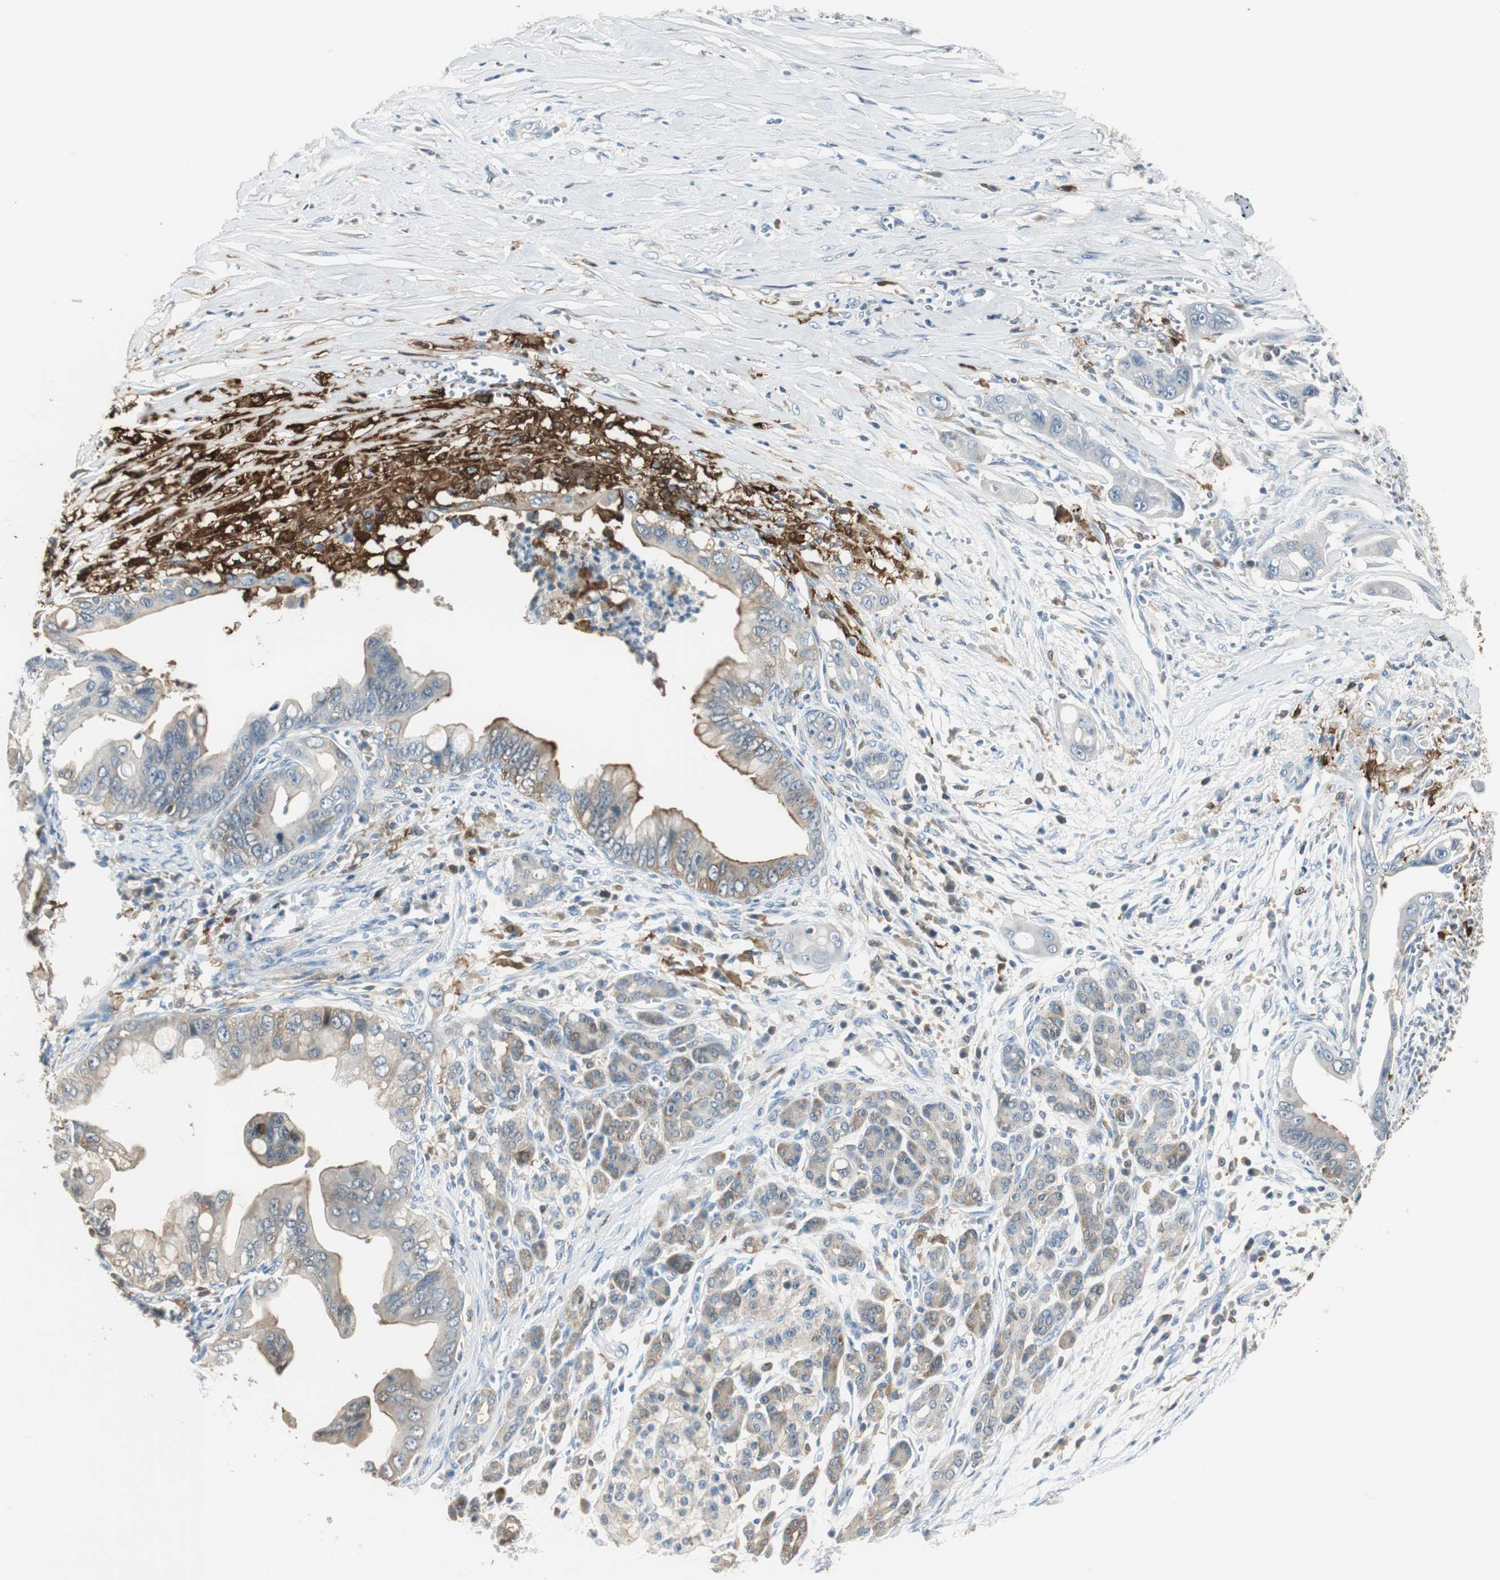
{"staining": {"intensity": "weak", "quantity": "25%-75%", "location": "cytoplasmic/membranous"}, "tissue": "pancreatic cancer", "cell_type": "Tumor cells", "image_type": "cancer", "snomed": [{"axis": "morphology", "description": "Adenocarcinoma, NOS"}, {"axis": "topography", "description": "Pancreas"}], "caption": "Immunohistochemistry micrograph of neoplastic tissue: human pancreatic cancer stained using IHC shows low levels of weak protein expression localized specifically in the cytoplasmic/membranous of tumor cells, appearing as a cytoplasmic/membranous brown color.", "gene": "MSTO1", "patient": {"sex": "male", "age": 59}}